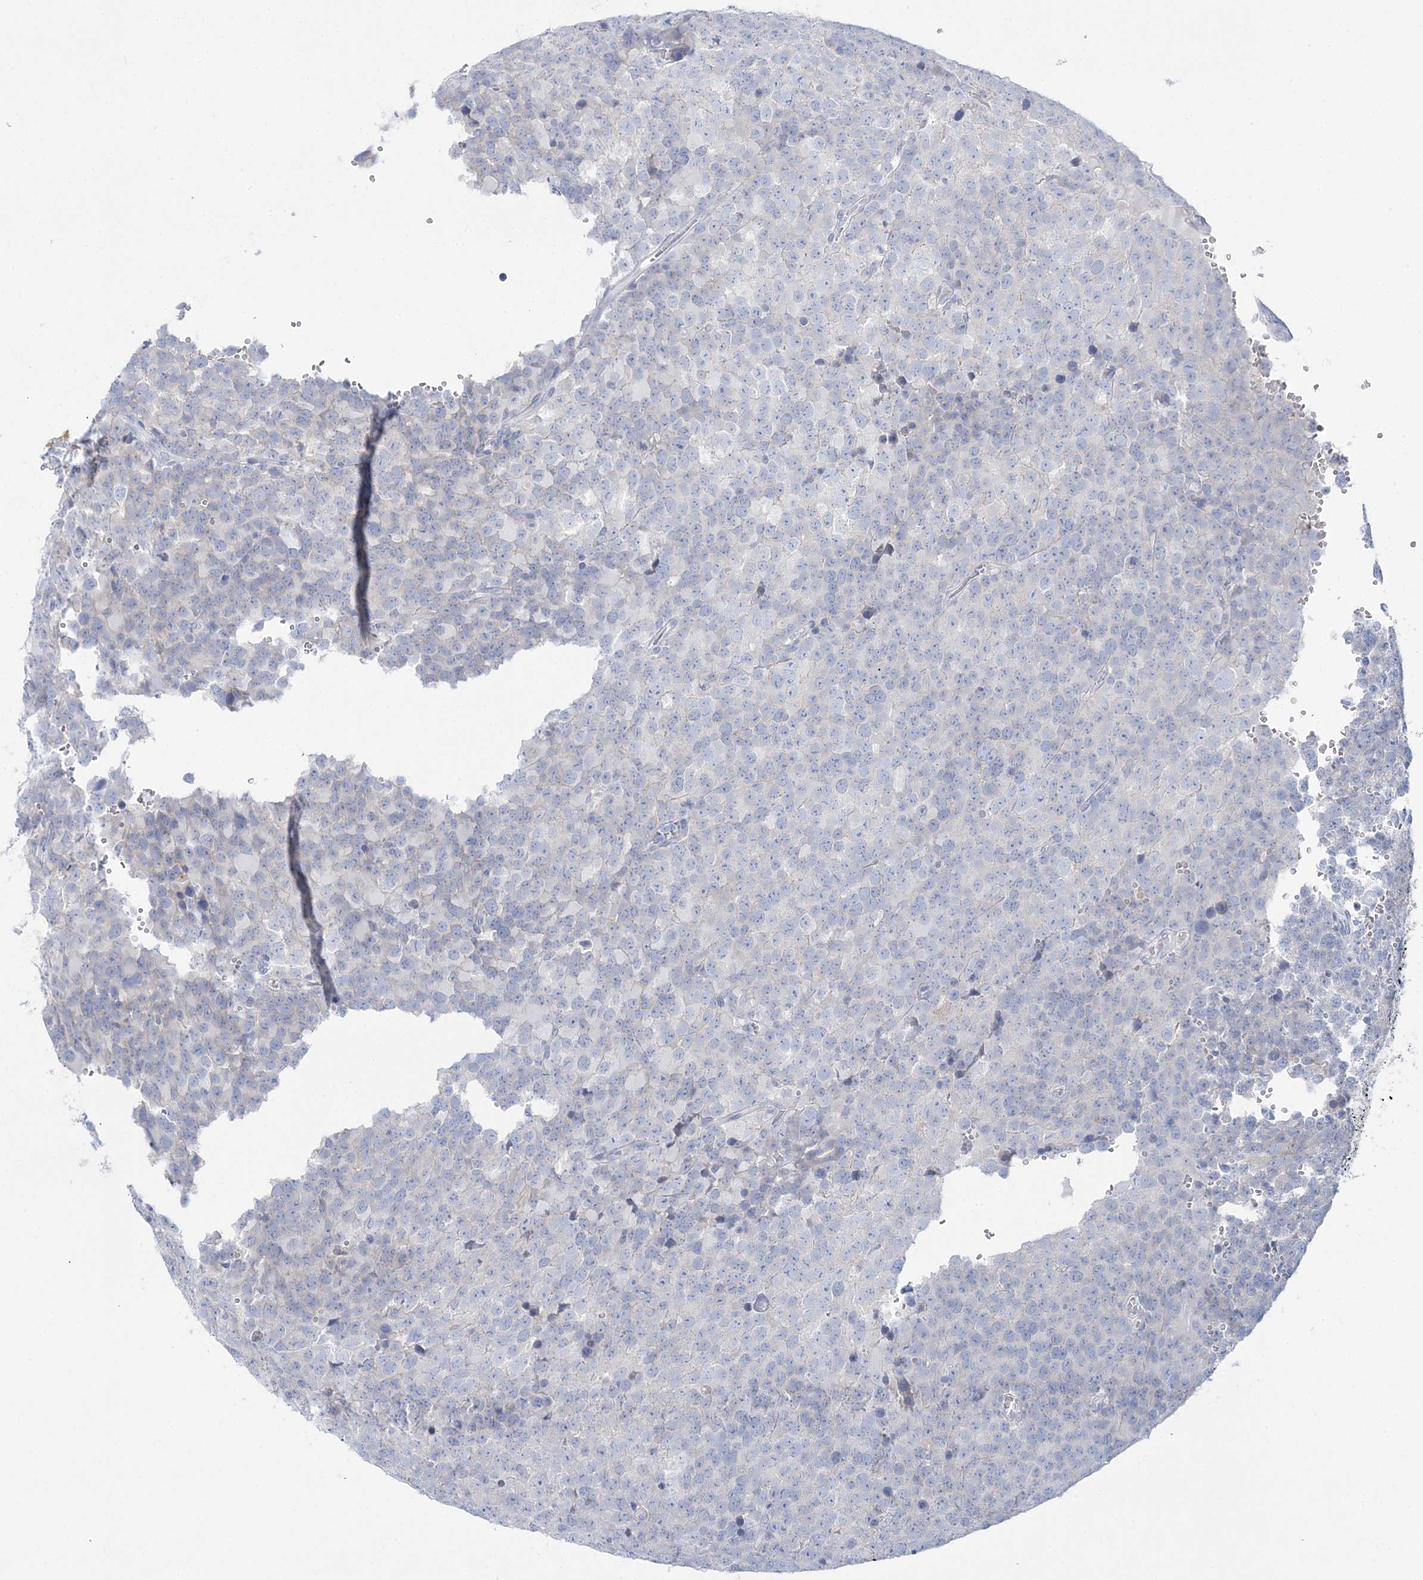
{"staining": {"intensity": "negative", "quantity": "none", "location": "none"}, "tissue": "testis cancer", "cell_type": "Tumor cells", "image_type": "cancer", "snomed": [{"axis": "morphology", "description": "Seminoma, NOS"}, {"axis": "topography", "description": "Testis"}], "caption": "The image reveals no staining of tumor cells in testis seminoma.", "gene": "SLC5A6", "patient": {"sex": "male", "age": 71}}